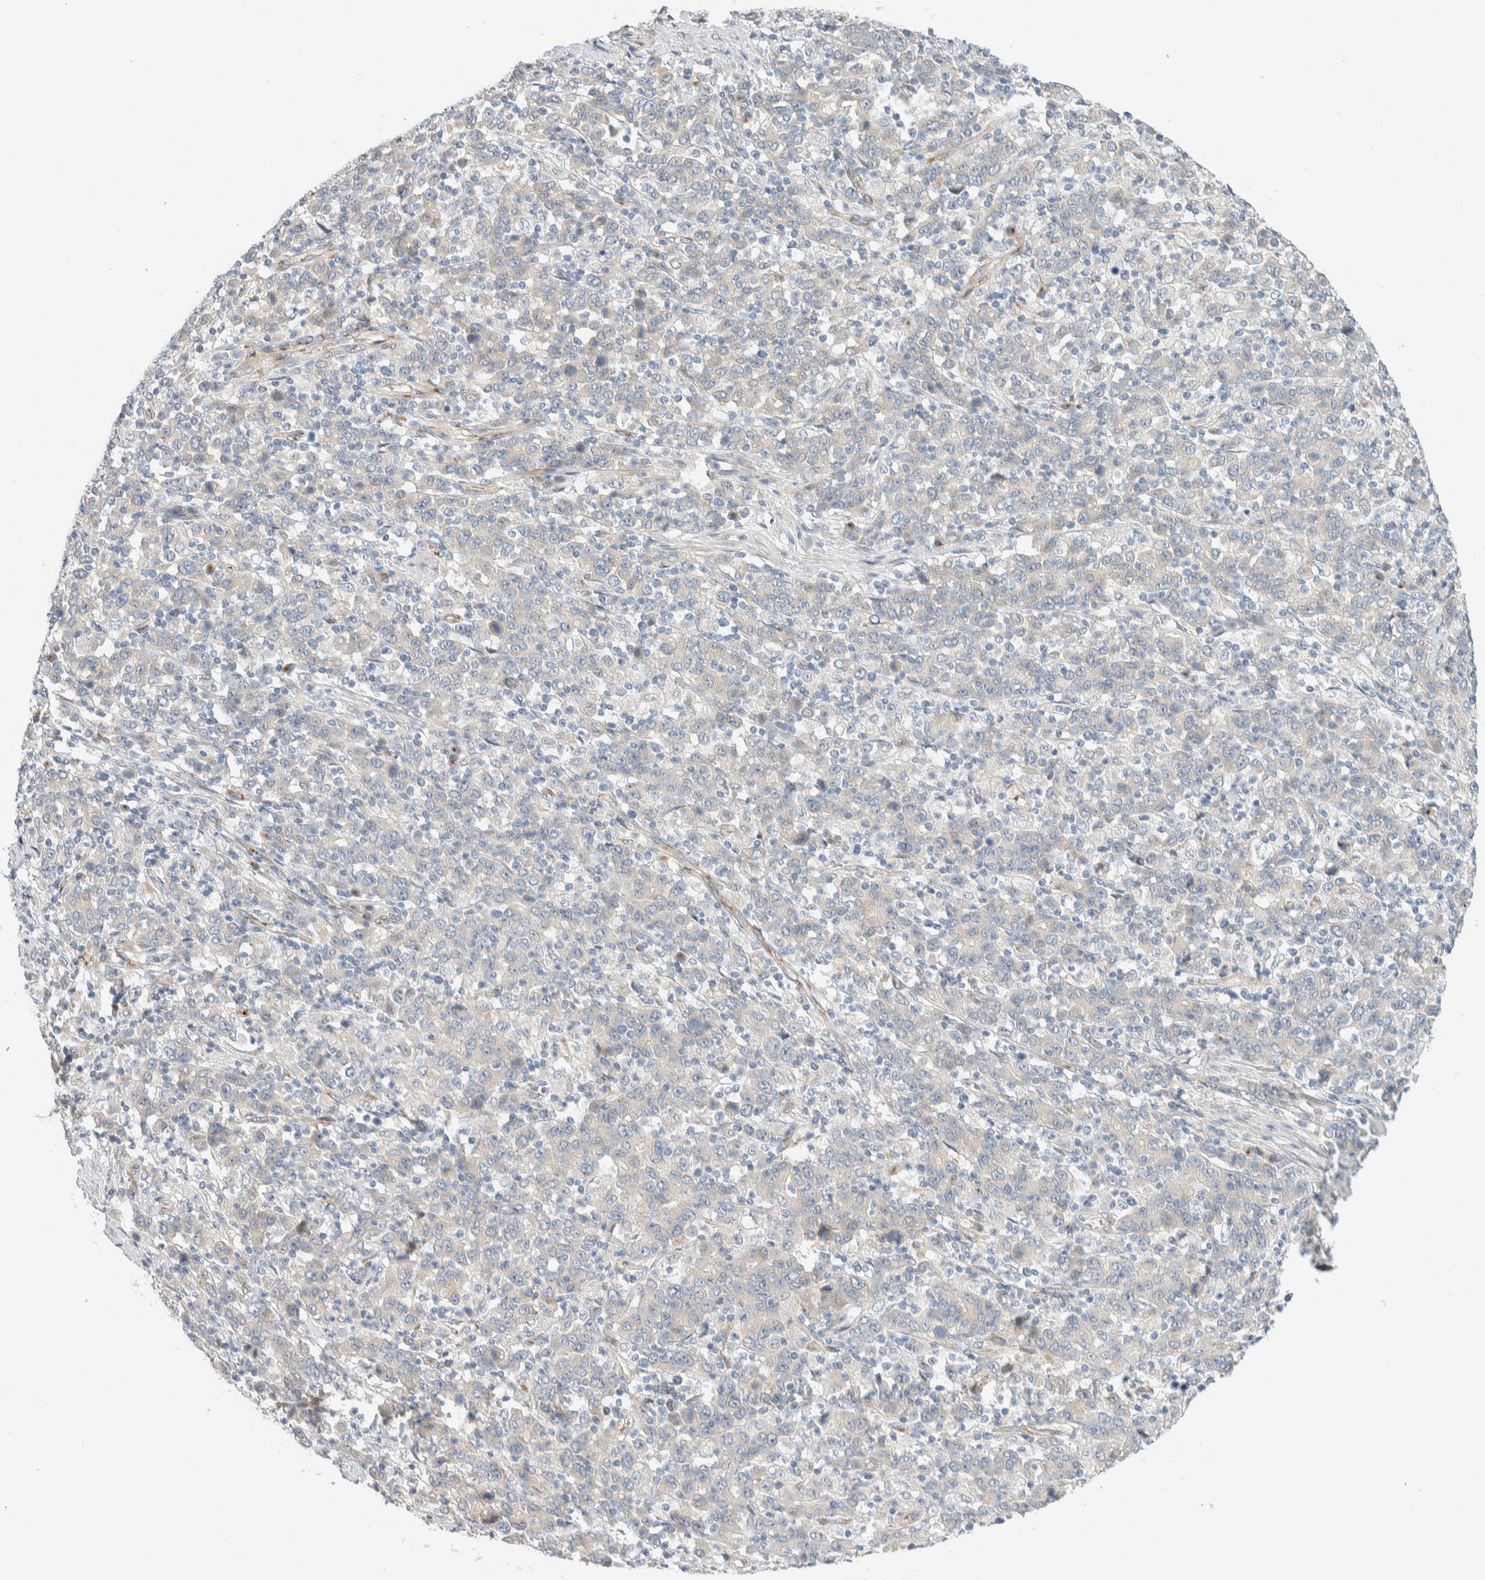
{"staining": {"intensity": "negative", "quantity": "none", "location": "none"}, "tissue": "stomach cancer", "cell_type": "Tumor cells", "image_type": "cancer", "snomed": [{"axis": "morphology", "description": "Adenocarcinoma, NOS"}, {"axis": "topography", "description": "Stomach, upper"}], "caption": "This photomicrograph is of stomach cancer (adenocarcinoma) stained with immunohistochemistry to label a protein in brown with the nuclei are counter-stained blue. There is no positivity in tumor cells. (DAB immunohistochemistry (IHC) visualized using brightfield microscopy, high magnification).", "gene": "TMEM184B", "patient": {"sex": "male", "age": 69}}